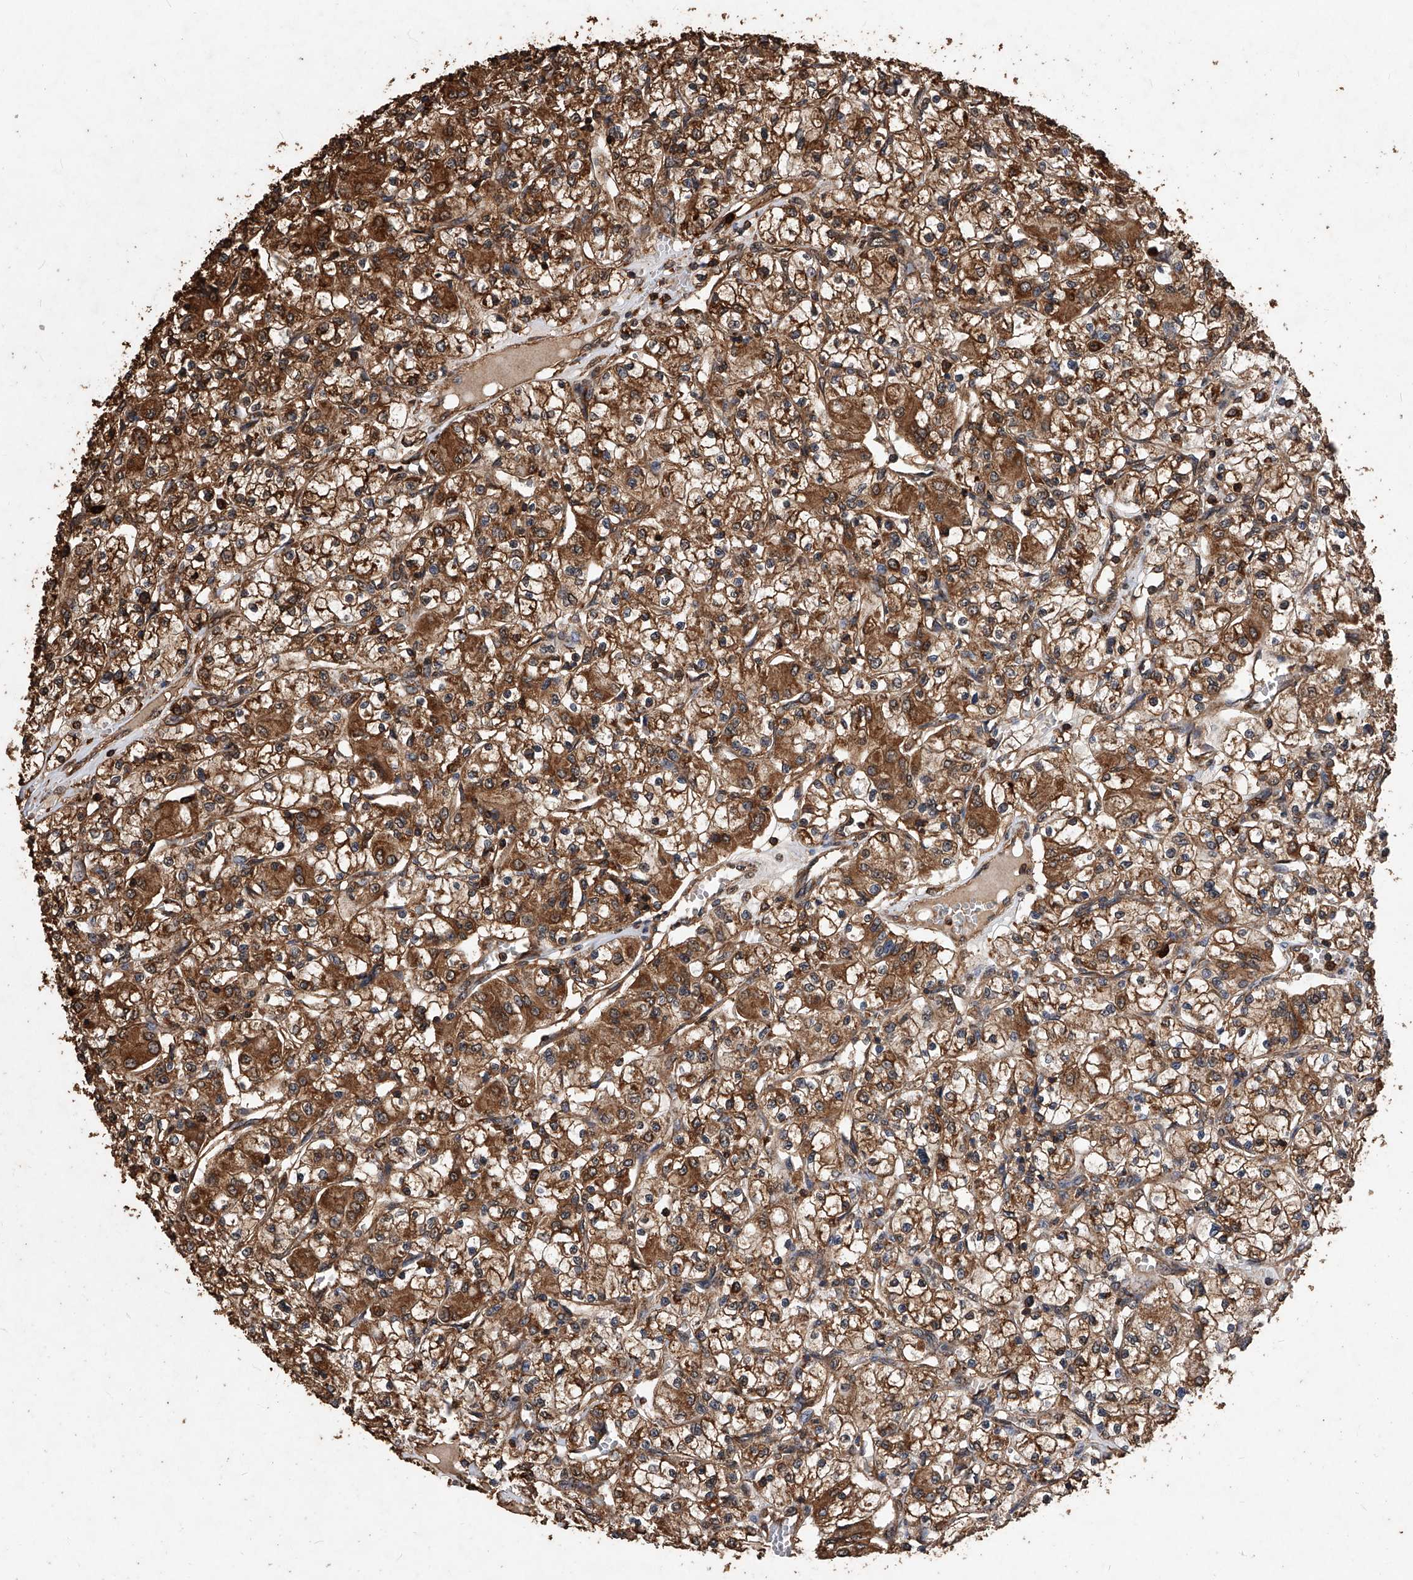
{"staining": {"intensity": "moderate", "quantity": ">75%", "location": "cytoplasmic/membranous"}, "tissue": "renal cancer", "cell_type": "Tumor cells", "image_type": "cancer", "snomed": [{"axis": "morphology", "description": "Adenocarcinoma, NOS"}, {"axis": "topography", "description": "Kidney"}], "caption": "DAB immunohistochemical staining of human renal cancer (adenocarcinoma) reveals moderate cytoplasmic/membranous protein expression in about >75% of tumor cells. The protein of interest is shown in brown color, while the nuclei are stained blue.", "gene": "UCP2", "patient": {"sex": "female", "age": 59}}